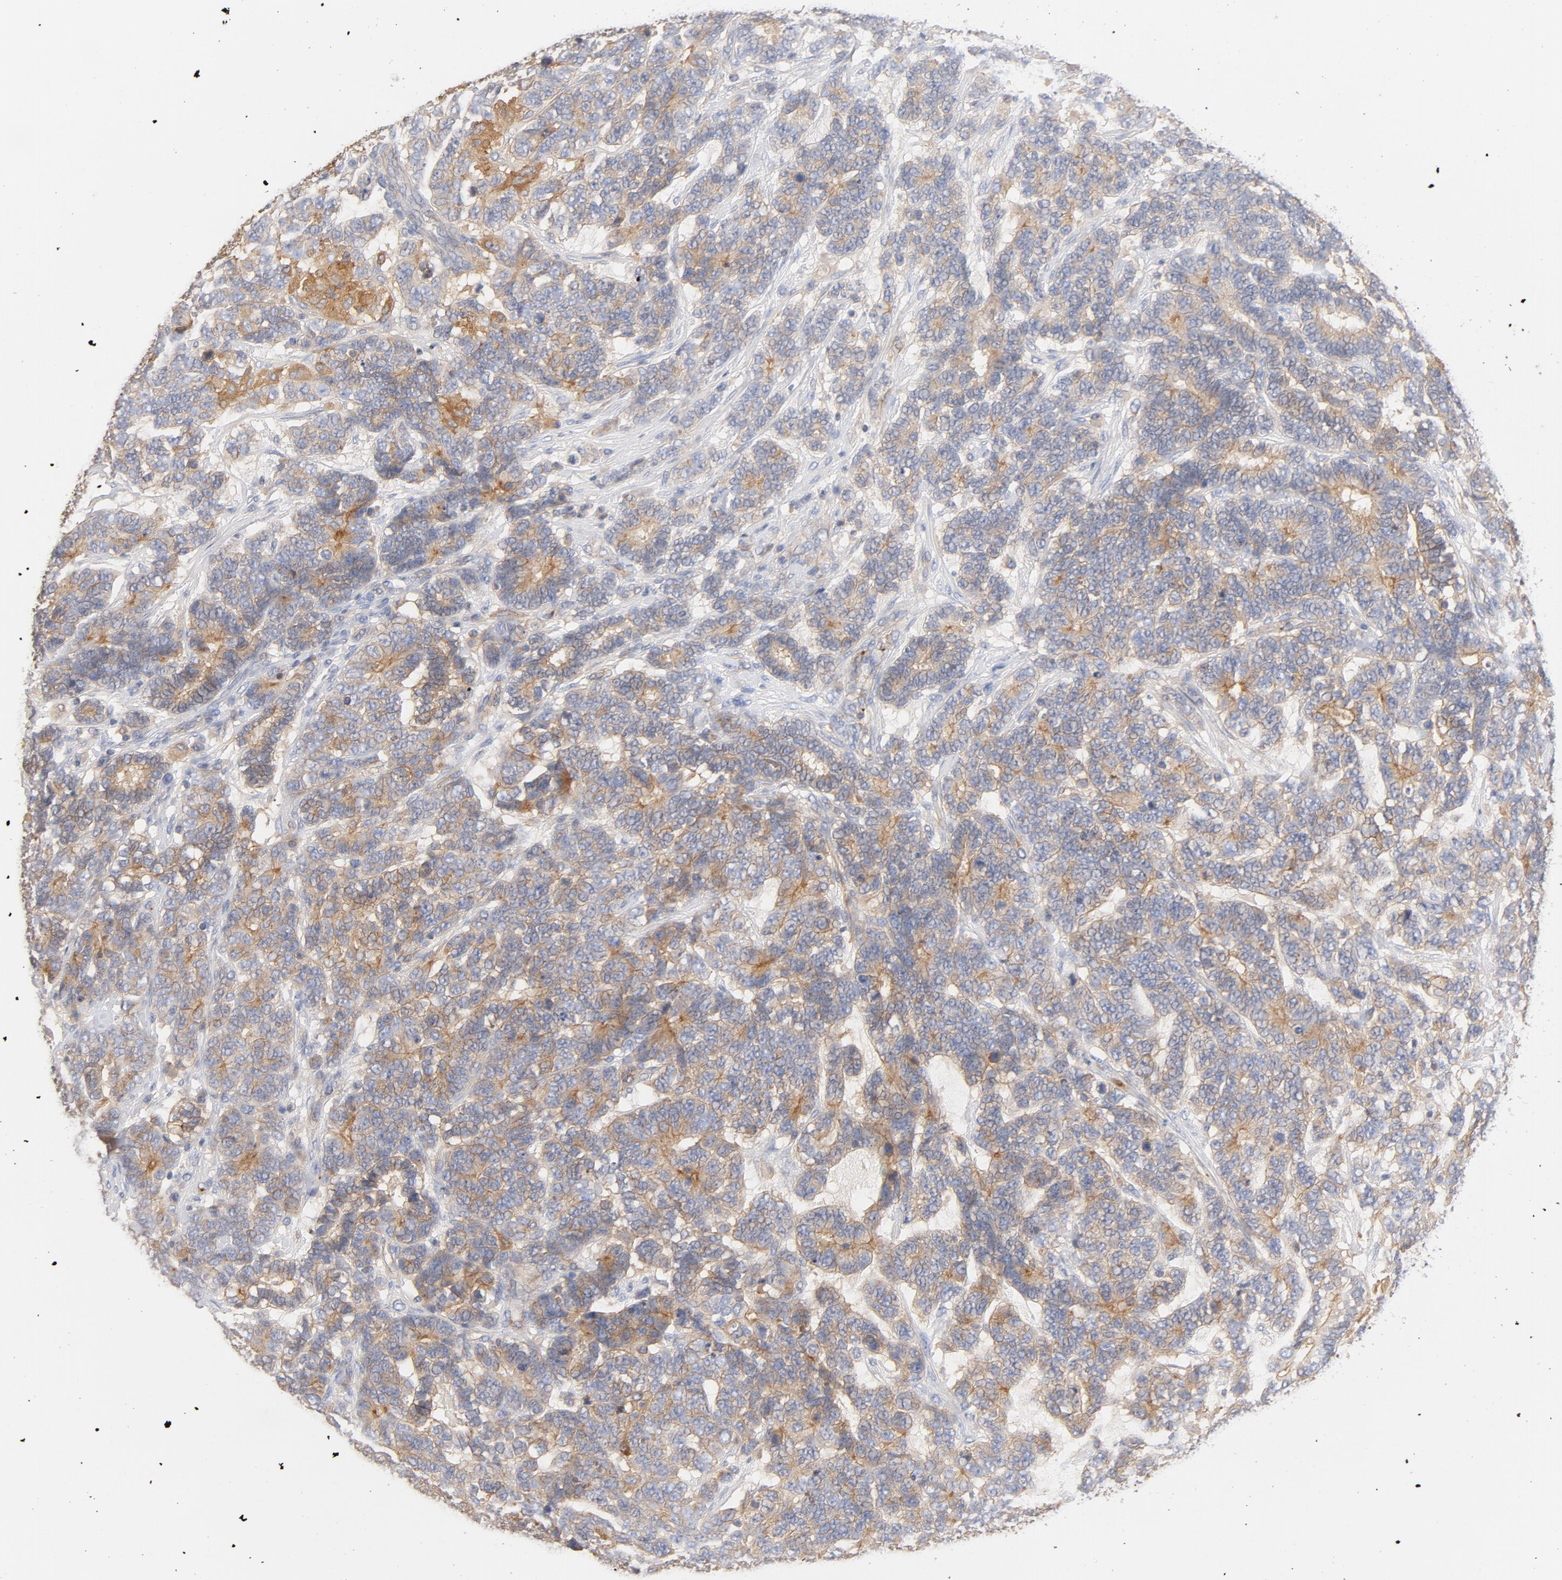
{"staining": {"intensity": "weak", "quantity": ">75%", "location": "cytoplasmic/membranous"}, "tissue": "testis cancer", "cell_type": "Tumor cells", "image_type": "cancer", "snomed": [{"axis": "morphology", "description": "Carcinoma, Embryonal, NOS"}, {"axis": "topography", "description": "Testis"}], "caption": "A micrograph of testis cancer (embryonal carcinoma) stained for a protein reveals weak cytoplasmic/membranous brown staining in tumor cells.", "gene": "SRC", "patient": {"sex": "male", "age": 26}}